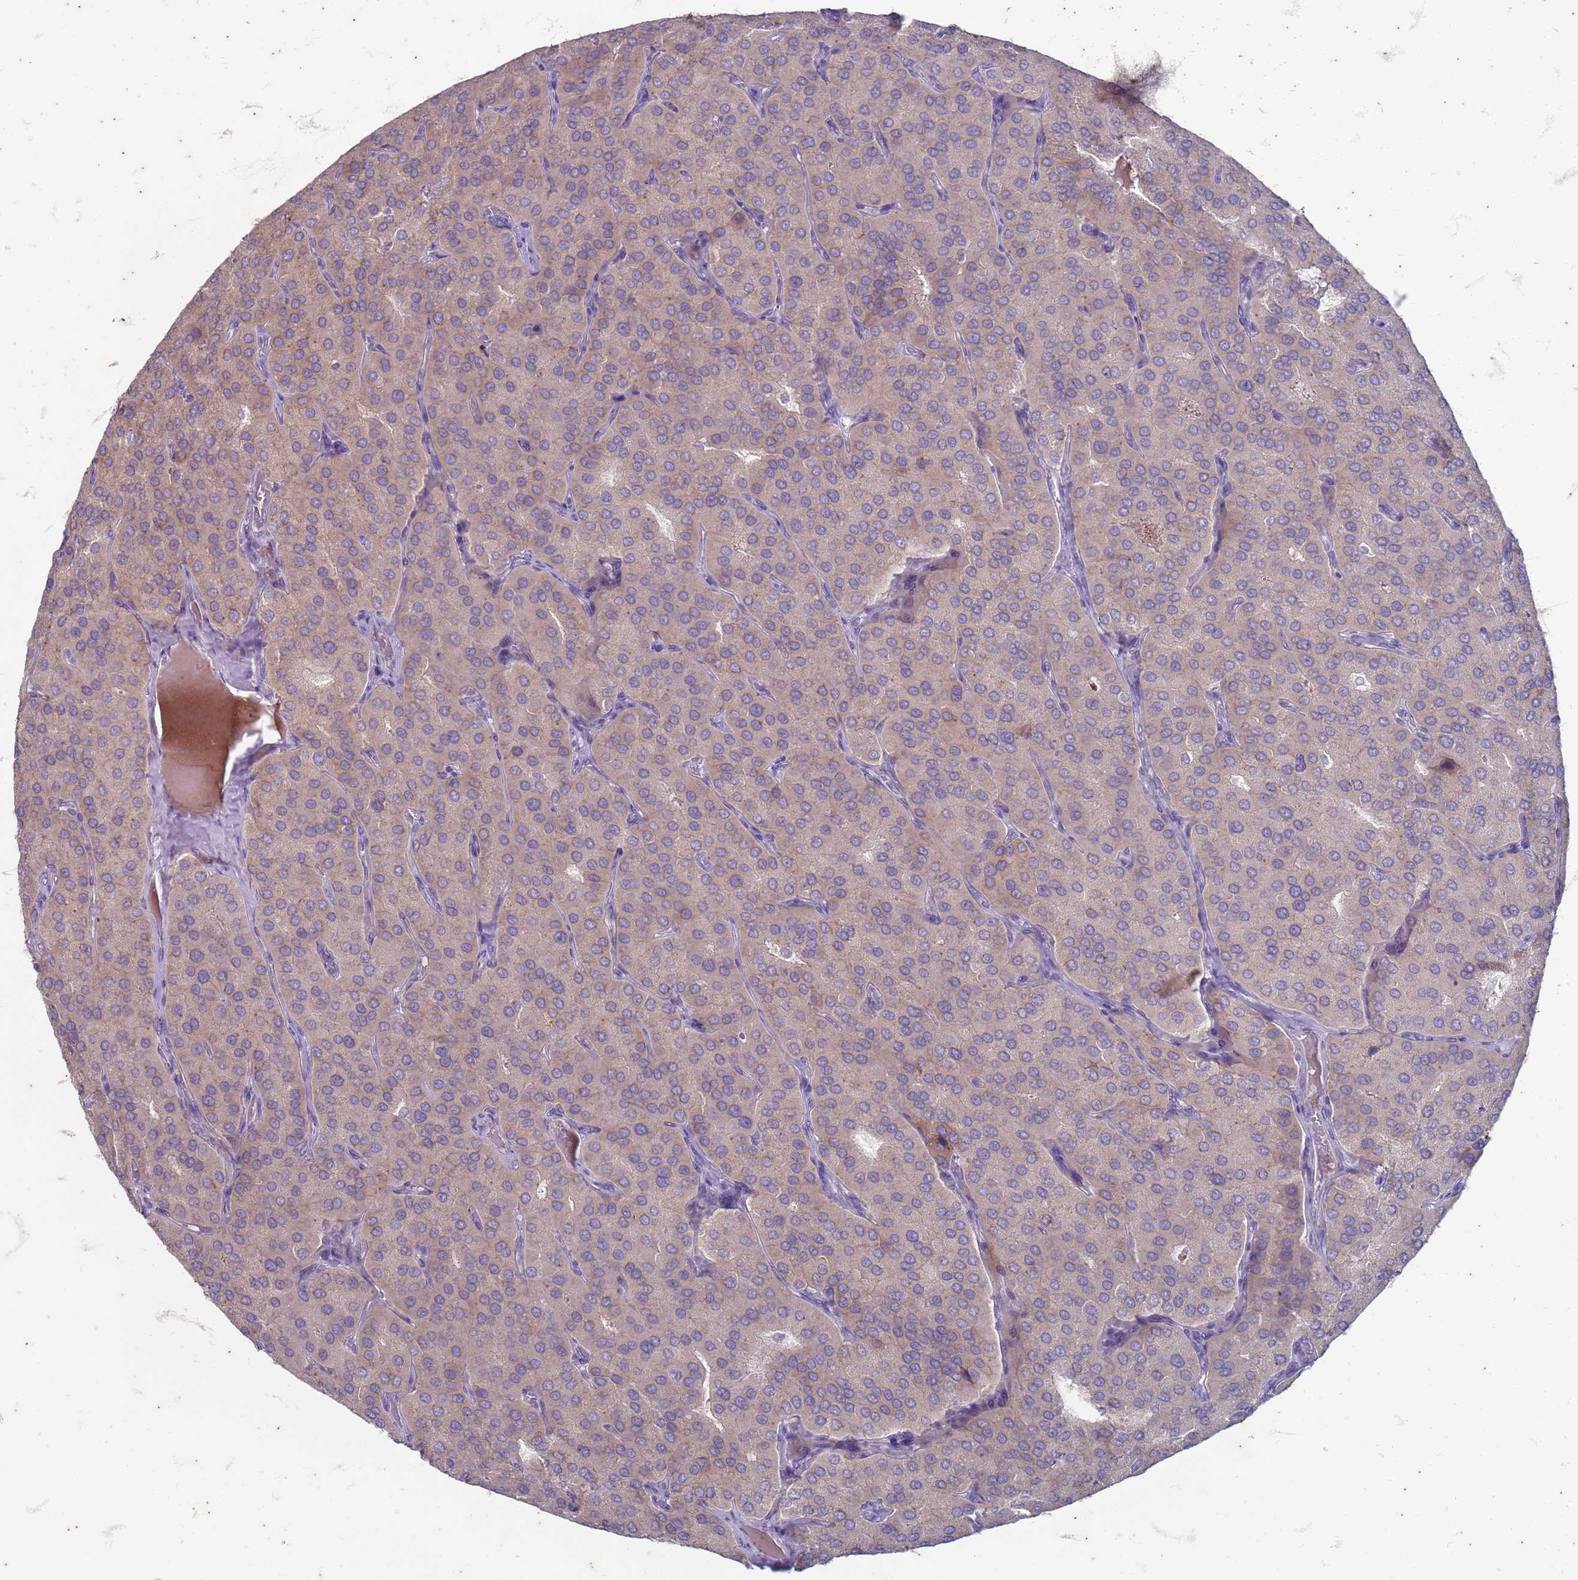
{"staining": {"intensity": "negative", "quantity": "none", "location": "none"}, "tissue": "parathyroid gland", "cell_type": "Glandular cells", "image_type": "normal", "snomed": [{"axis": "morphology", "description": "Normal tissue, NOS"}, {"axis": "morphology", "description": "Adenoma, NOS"}, {"axis": "topography", "description": "Parathyroid gland"}], "caption": "This is a micrograph of IHC staining of normal parathyroid gland, which shows no expression in glandular cells.", "gene": "SUCO", "patient": {"sex": "female", "age": 86}}